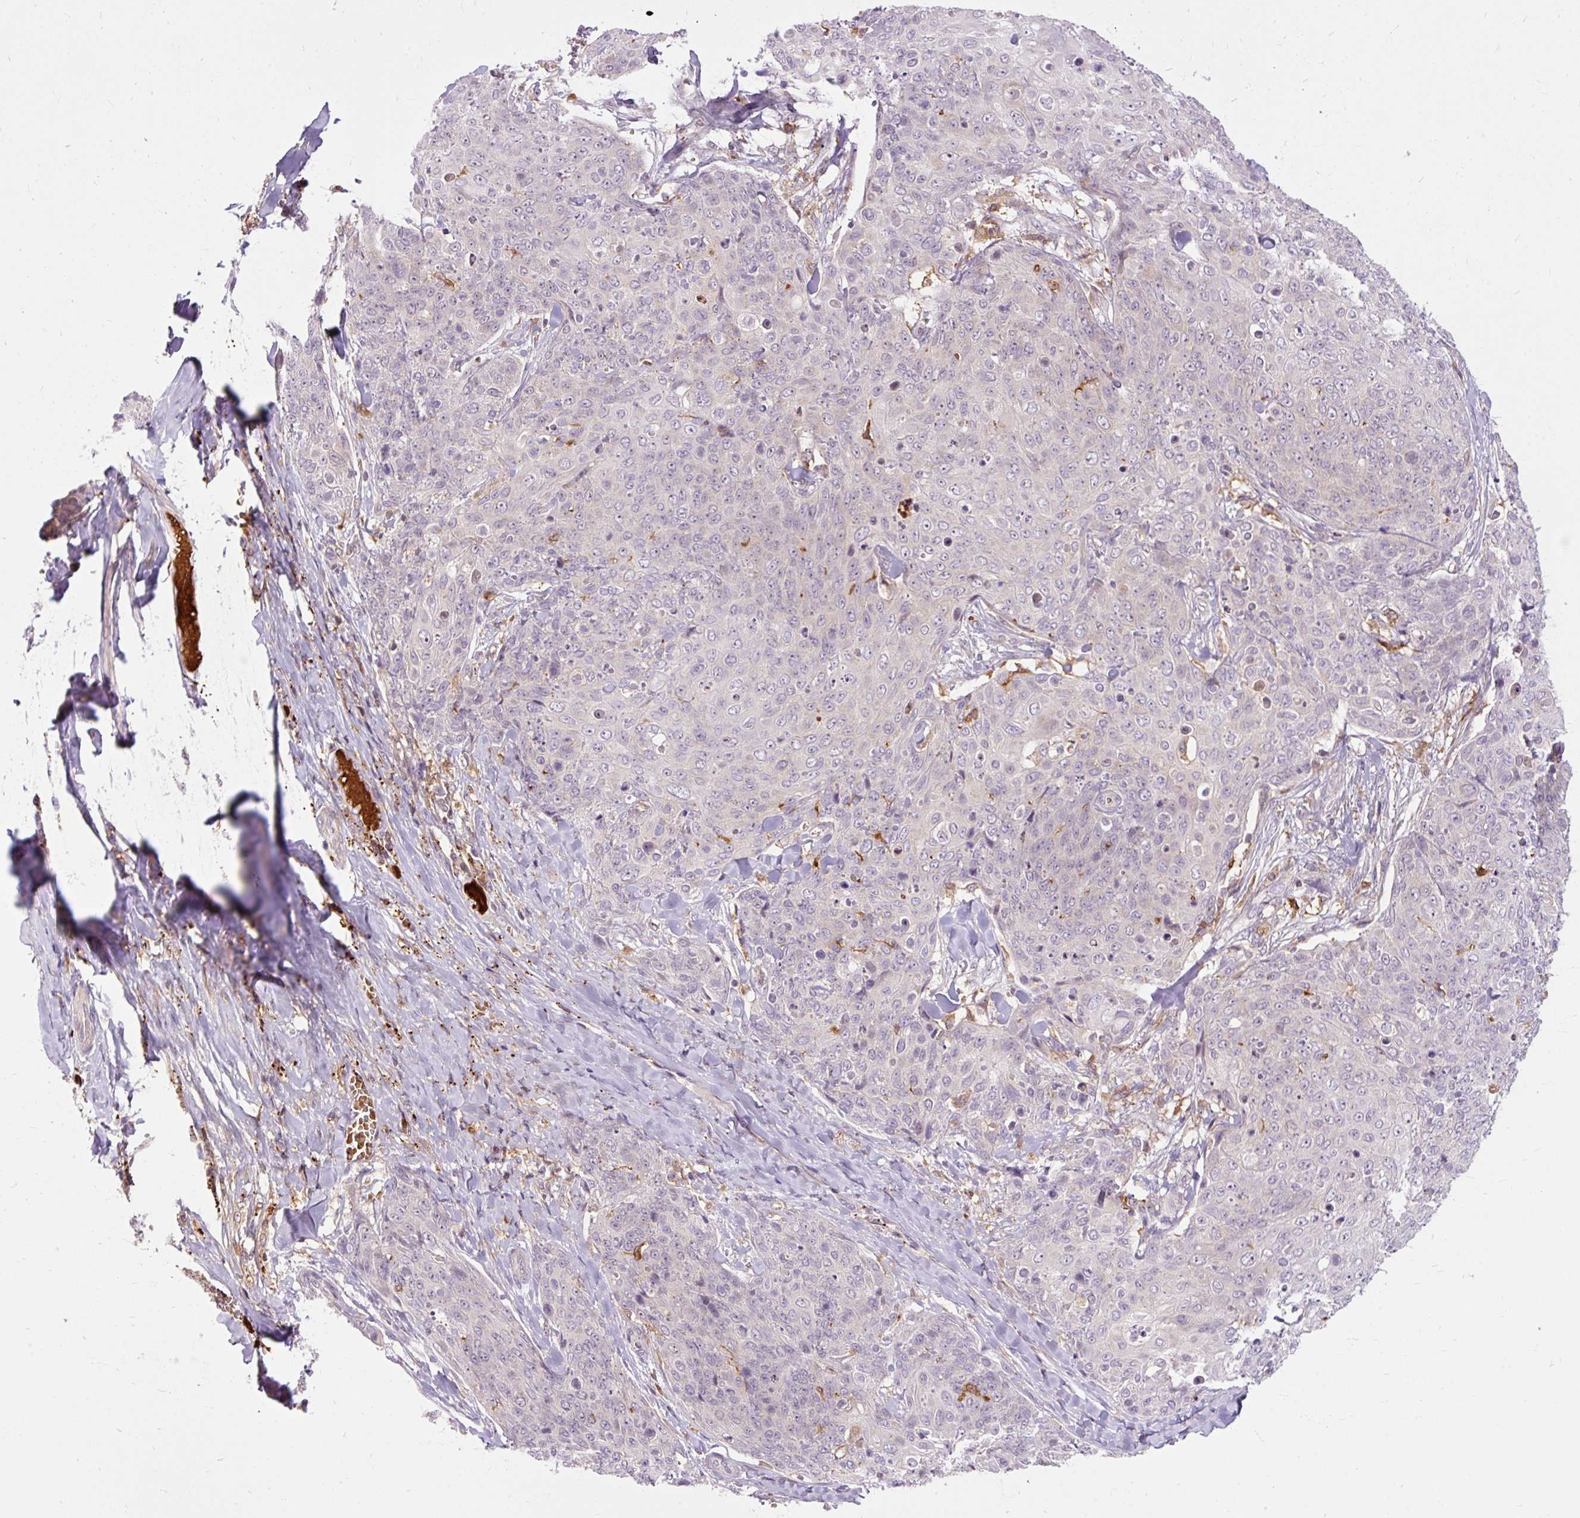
{"staining": {"intensity": "negative", "quantity": "none", "location": "none"}, "tissue": "skin cancer", "cell_type": "Tumor cells", "image_type": "cancer", "snomed": [{"axis": "morphology", "description": "Squamous cell carcinoma, NOS"}, {"axis": "topography", "description": "Skin"}, {"axis": "topography", "description": "Vulva"}], "caption": "Immunohistochemical staining of squamous cell carcinoma (skin) shows no significant expression in tumor cells.", "gene": "CEBPZ", "patient": {"sex": "female", "age": 85}}